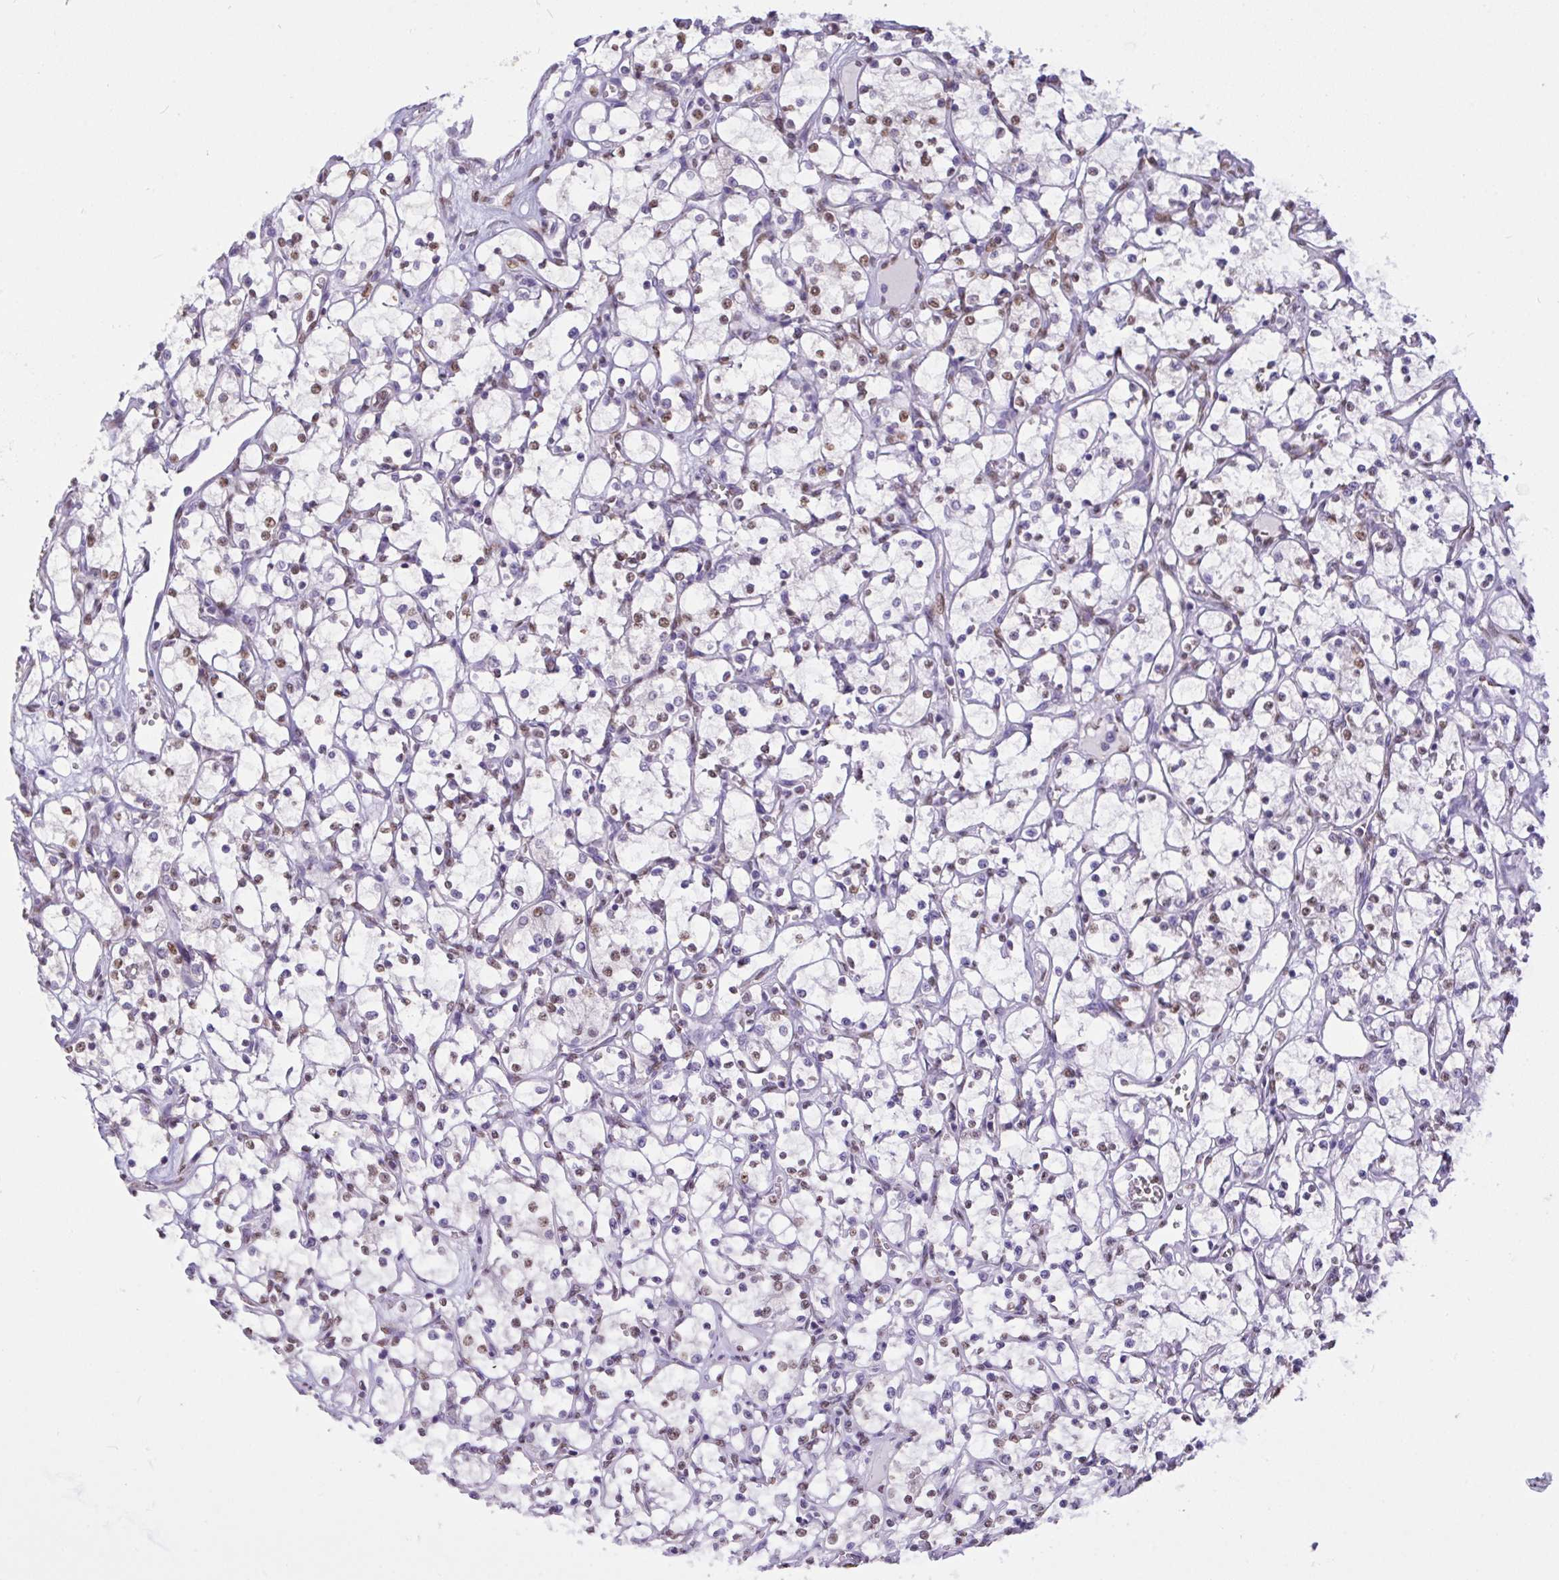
{"staining": {"intensity": "weak", "quantity": "25%-75%", "location": "nuclear"}, "tissue": "renal cancer", "cell_type": "Tumor cells", "image_type": "cancer", "snomed": [{"axis": "morphology", "description": "Adenocarcinoma, NOS"}, {"axis": "topography", "description": "Kidney"}], "caption": "Brown immunohistochemical staining in renal cancer (adenocarcinoma) shows weak nuclear positivity in approximately 25%-75% of tumor cells. The protein of interest is stained brown, and the nuclei are stained in blue (DAB IHC with brightfield microscopy, high magnification).", "gene": "SEMA6B", "patient": {"sex": "female", "age": 69}}